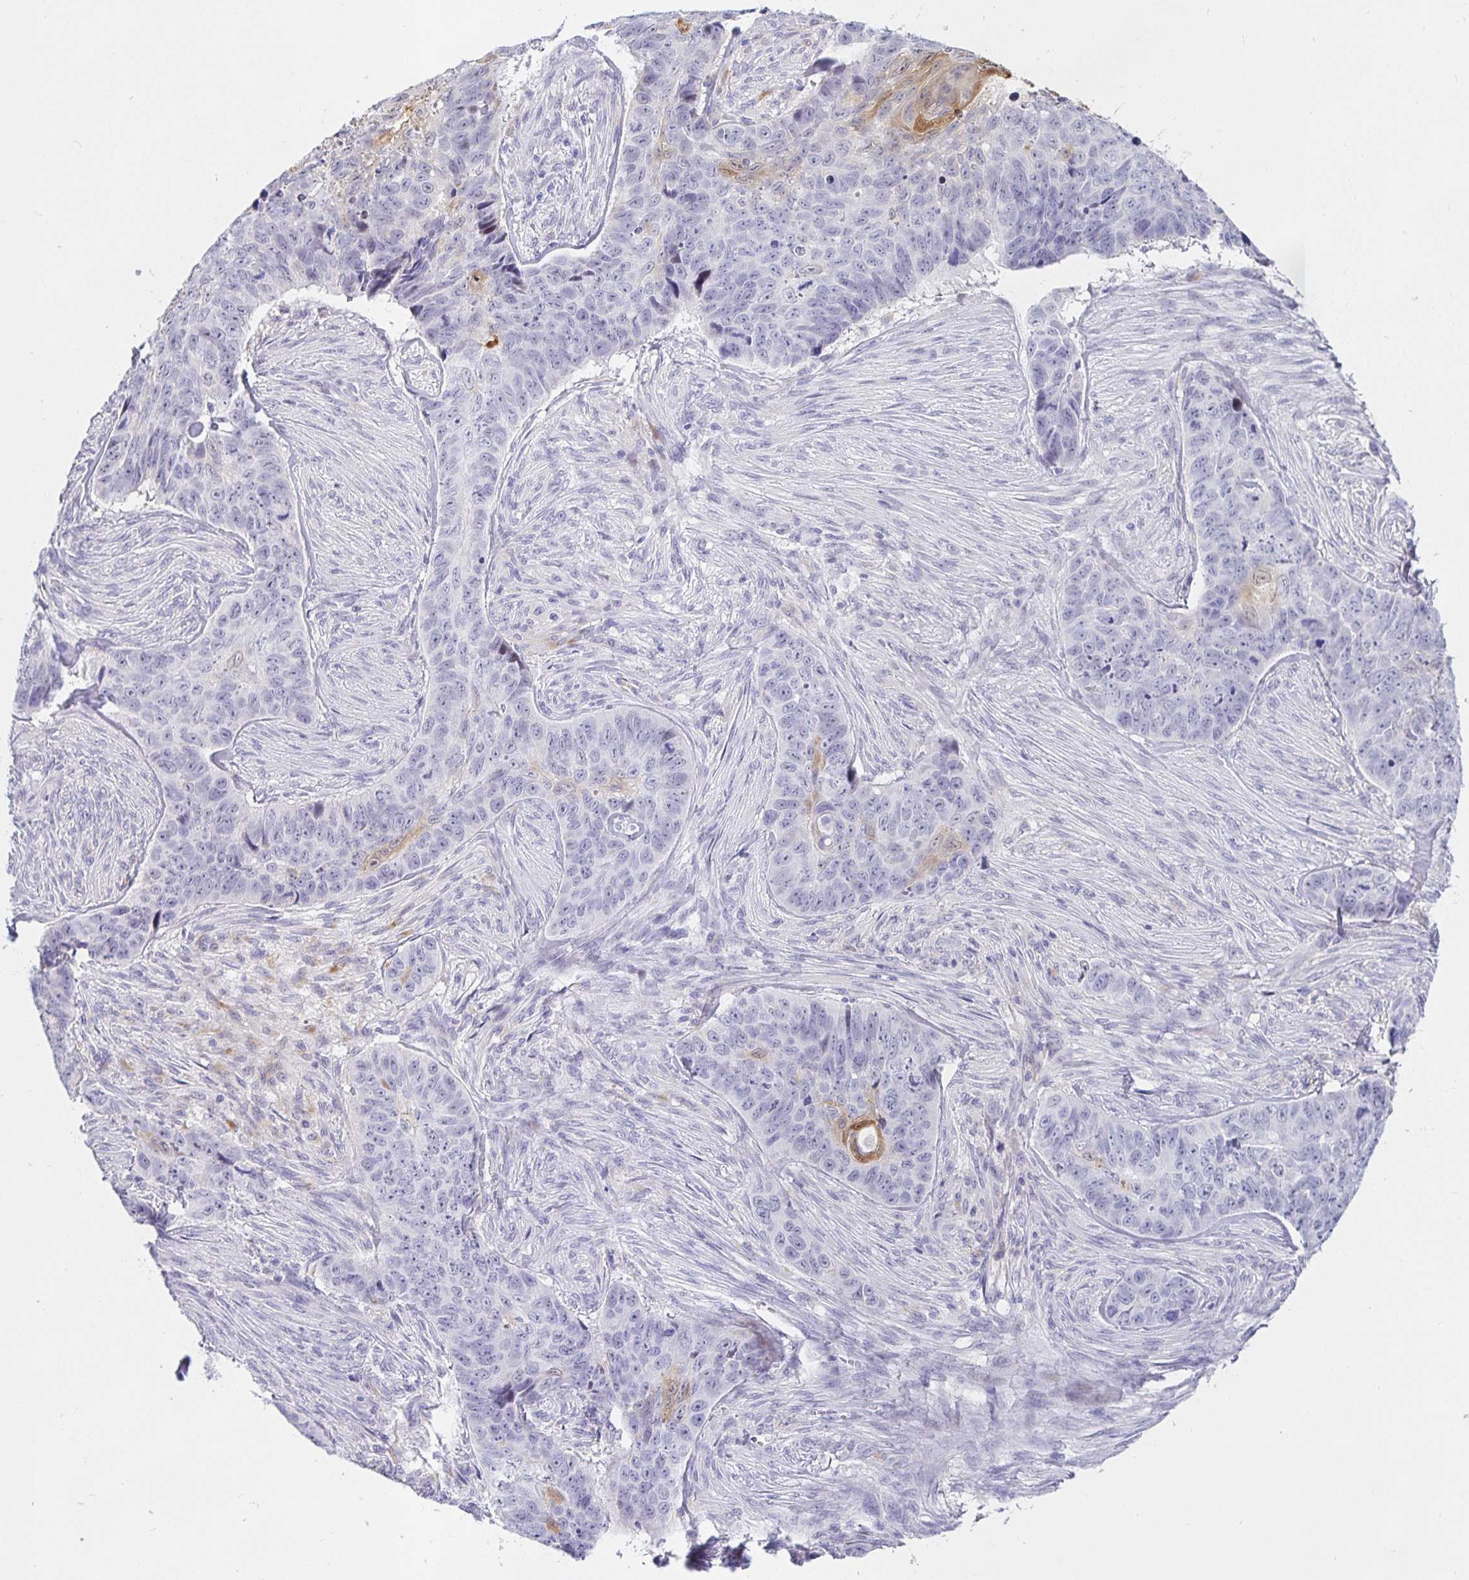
{"staining": {"intensity": "weak", "quantity": "<25%", "location": "cytoplasmic/membranous"}, "tissue": "skin cancer", "cell_type": "Tumor cells", "image_type": "cancer", "snomed": [{"axis": "morphology", "description": "Basal cell carcinoma"}, {"axis": "topography", "description": "Skin"}], "caption": "Tumor cells show no significant expression in basal cell carcinoma (skin).", "gene": "KBTBD13", "patient": {"sex": "female", "age": 82}}